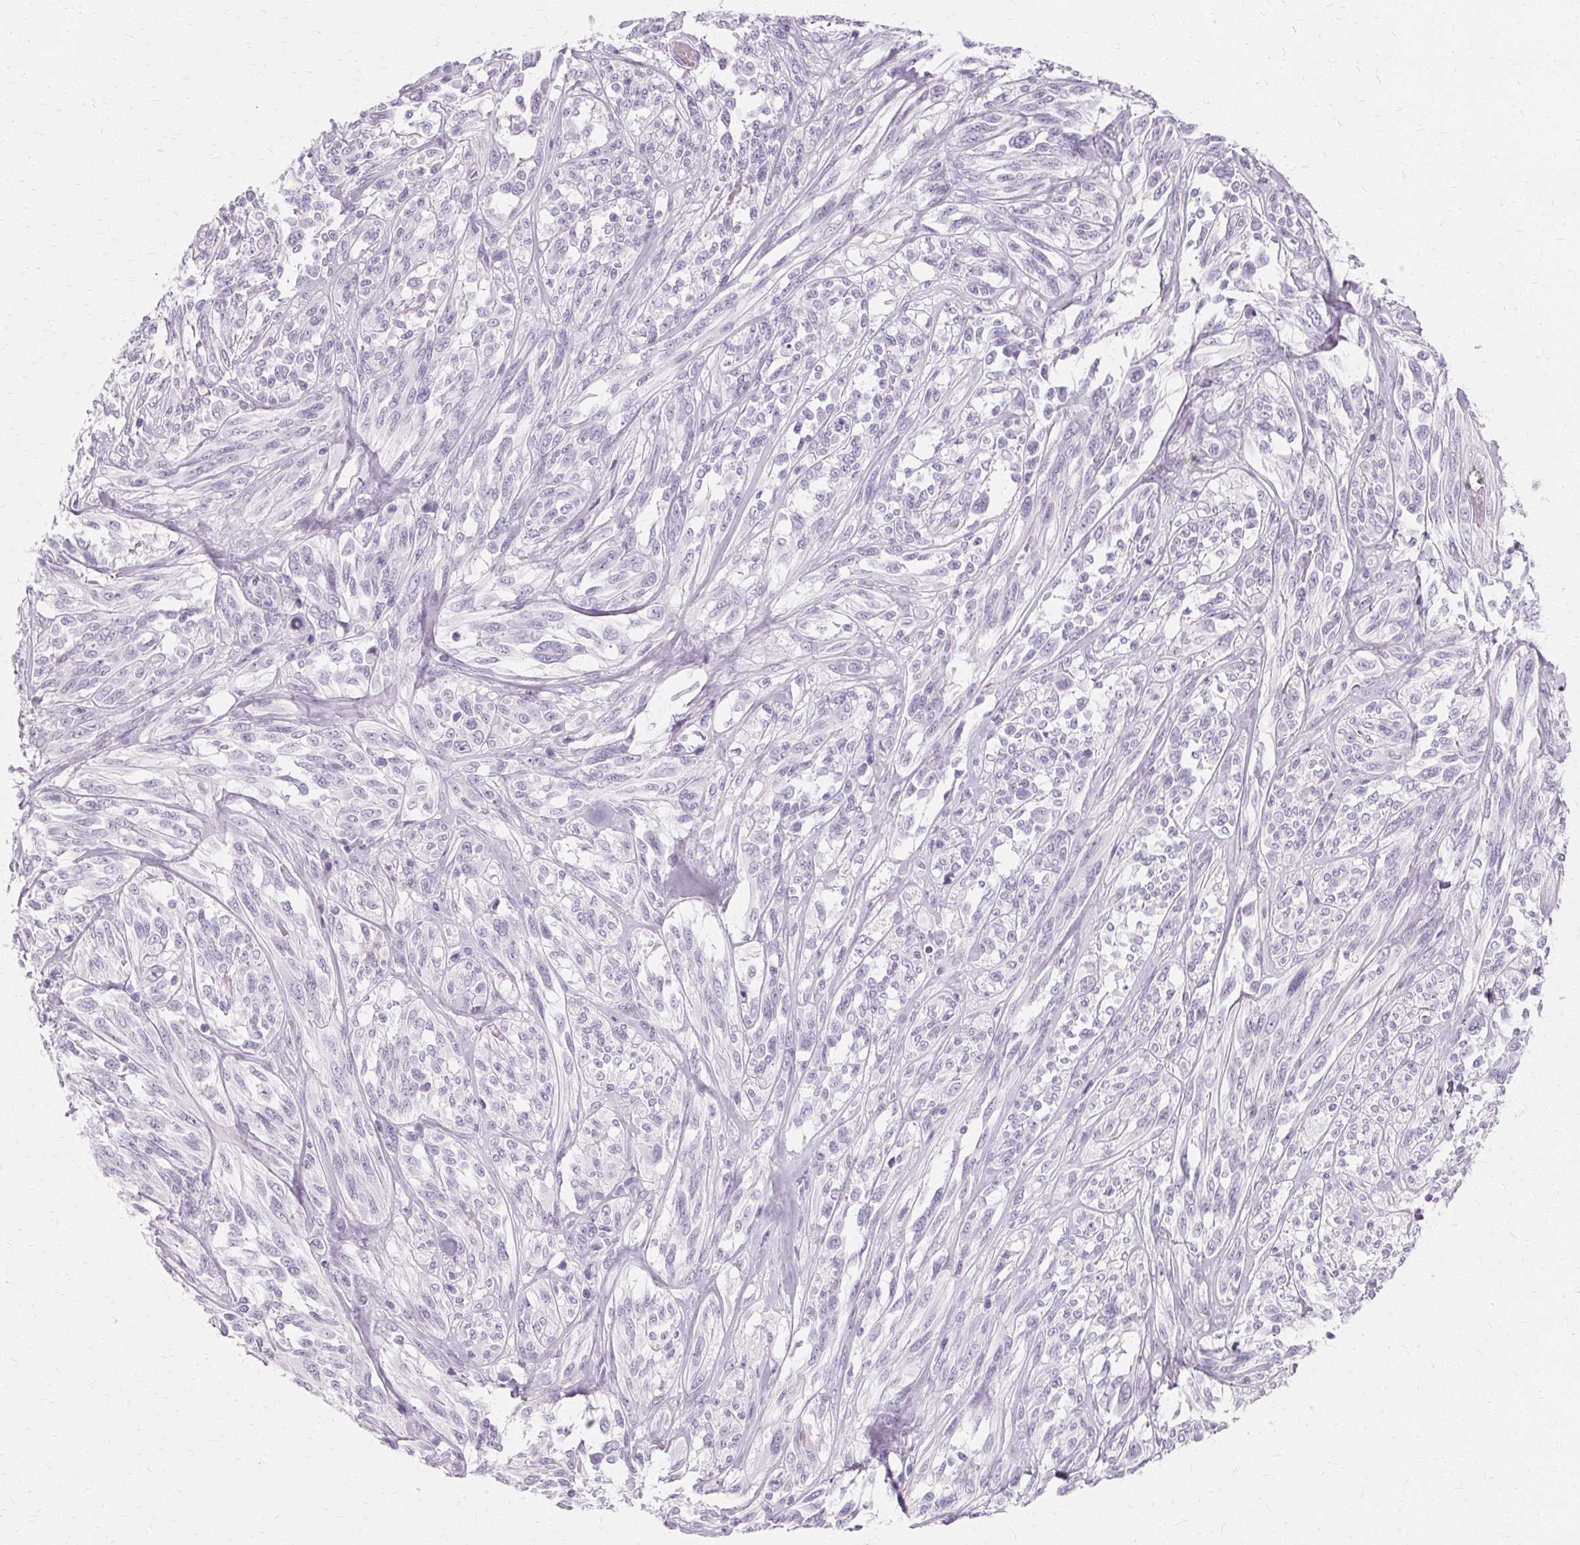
{"staining": {"intensity": "negative", "quantity": "none", "location": "none"}, "tissue": "melanoma", "cell_type": "Tumor cells", "image_type": "cancer", "snomed": [{"axis": "morphology", "description": "Malignant melanoma, NOS"}, {"axis": "topography", "description": "Skin"}], "caption": "High magnification brightfield microscopy of malignant melanoma stained with DAB (brown) and counterstained with hematoxylin (blue): tumor cells show no significant positivity.", "gene": "KRT6C", "patient": {"sex": "female", "age": 91}}